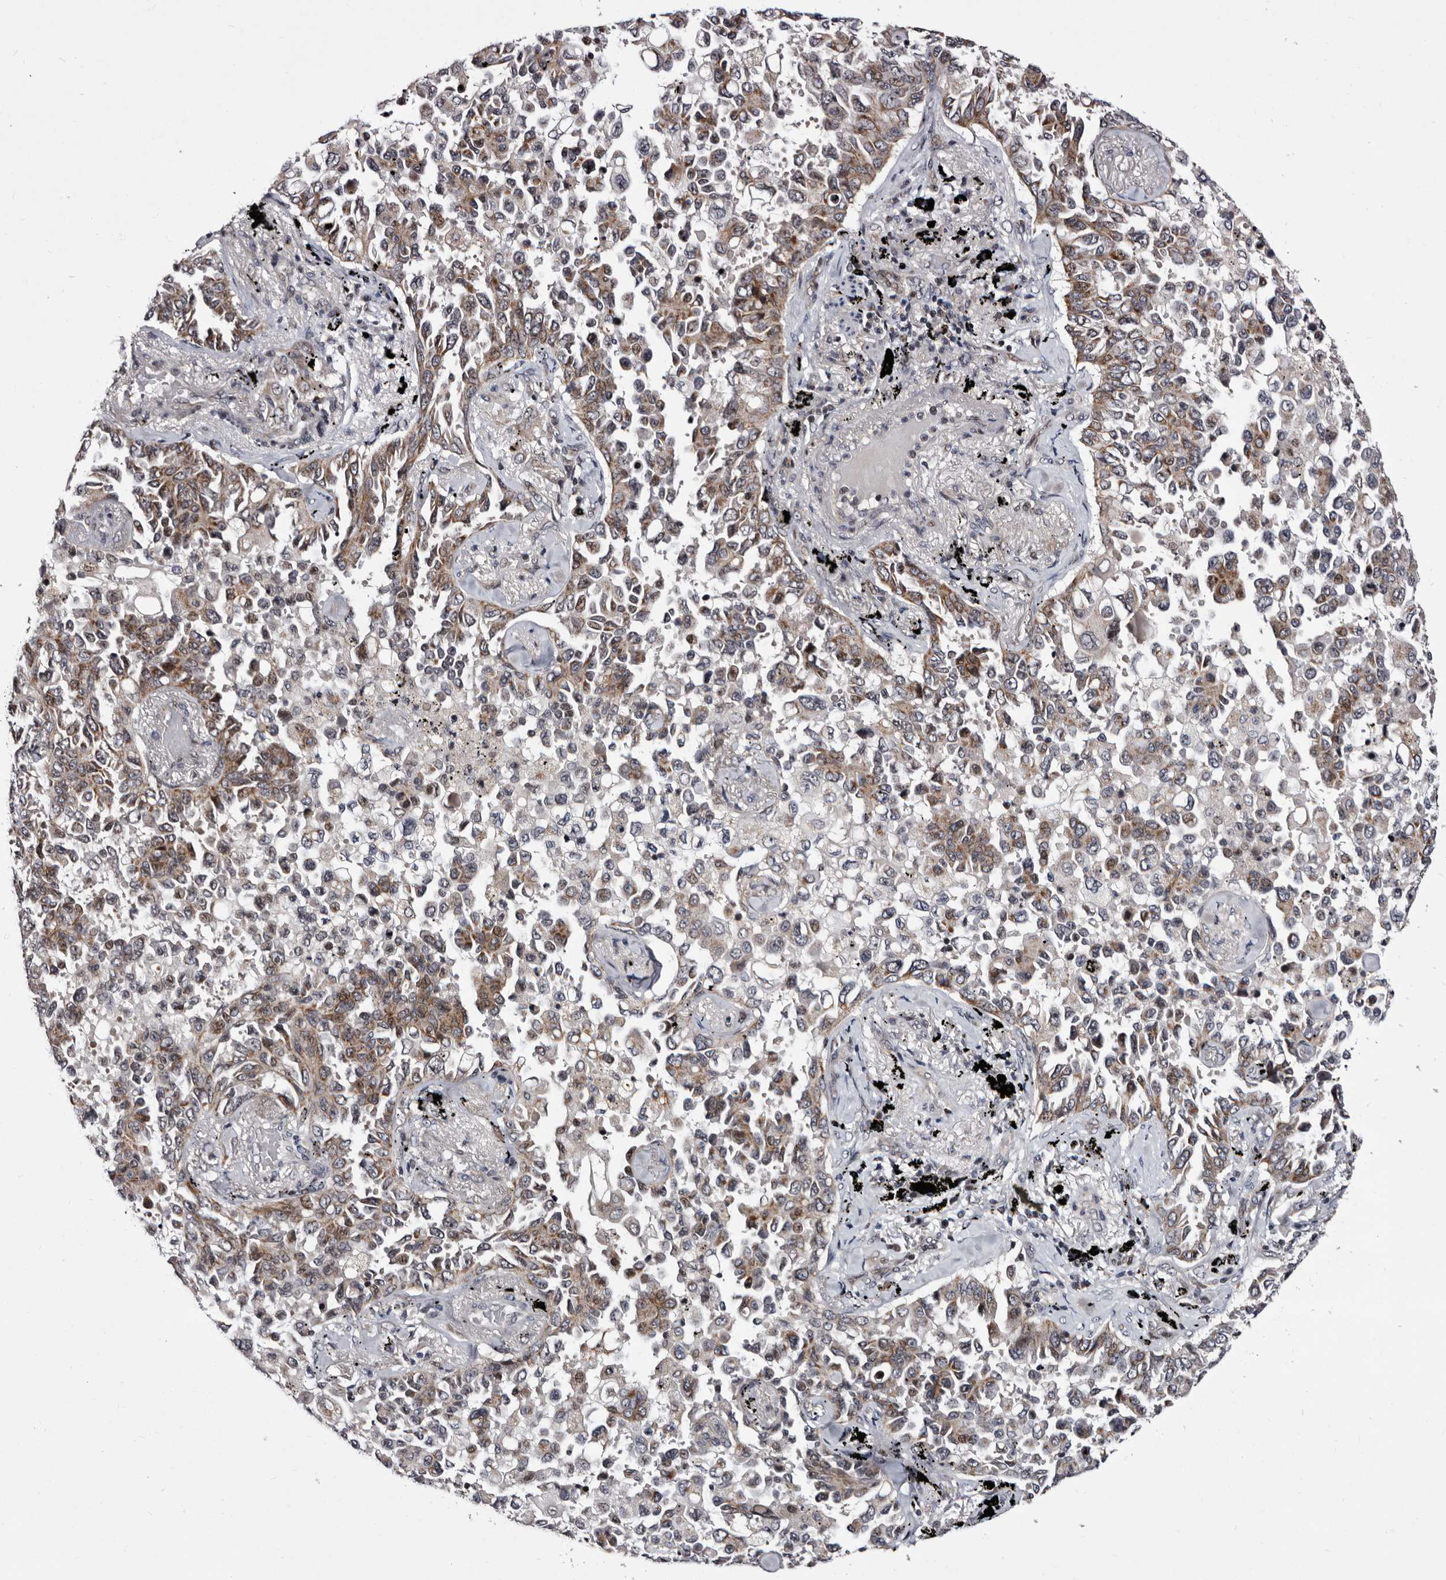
{"staining": {"intensity": "moderate", "quantity": ">75%", "location": "cytoplasmic/membranous"}, "tissue": "lung cancer", "cell_type": "Tumor cells", "image_type": "cancer", "snomed": [{"axis": "morphology", "description": "Adenocarcinoma, NOS"}, {"axis": "topography", "description": "Lung"}], "caption": "Immunohistochemistry (IHC) (DAB (3,3'-diaminobenzidine)) staining of adenocarcinoma (lung) reveals moderate cytoplasmic/membranous protein staining in approximately >75% of tumor cells.", "gene": "TNKS", "patient": {"sex": "female", "age": 67}}